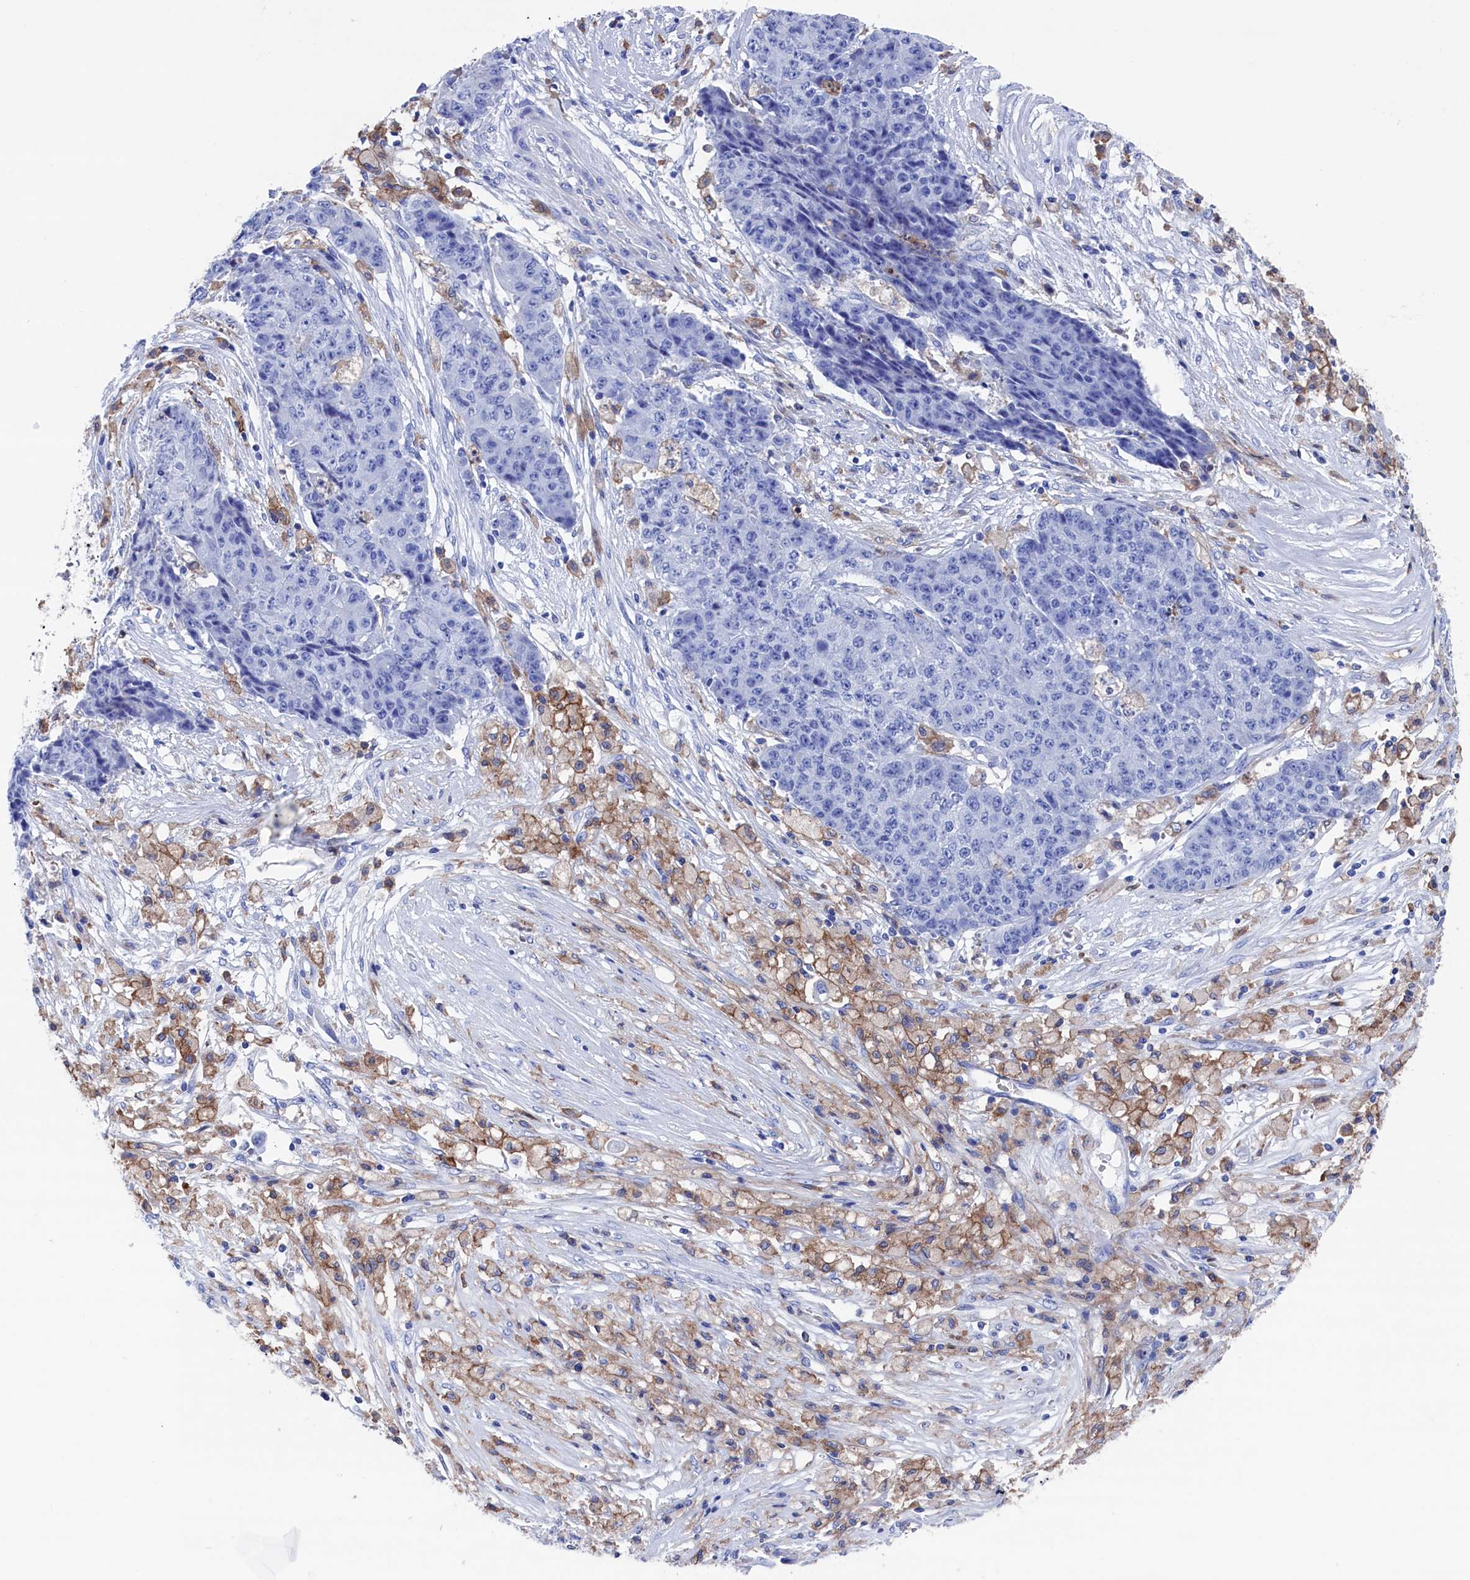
{"staining": {"intensity": "negative", "quantity": "none", "location": "none"}, "tissue": "ovarian cancer", "cell_type": "Tumor cells", "image_type": "cancer", "snomed": [{"axis": "morphology", "description": "Carcinoma, endometroid"}, {"axis": "topography", "description": "Ovary"}], "caption": "Endometroid carcinoma (ovarian) was stained to show a protein in brown. There is no significant expression in tumor cells. (Stains: DAB (3,3'-diaminobenzidine) IHC with hematoxylin counter stain, Microscopy: brightfield microscopy at high magnification).", "gene": "TYROBP", "patient": {"sex": "female", "age": 42}}